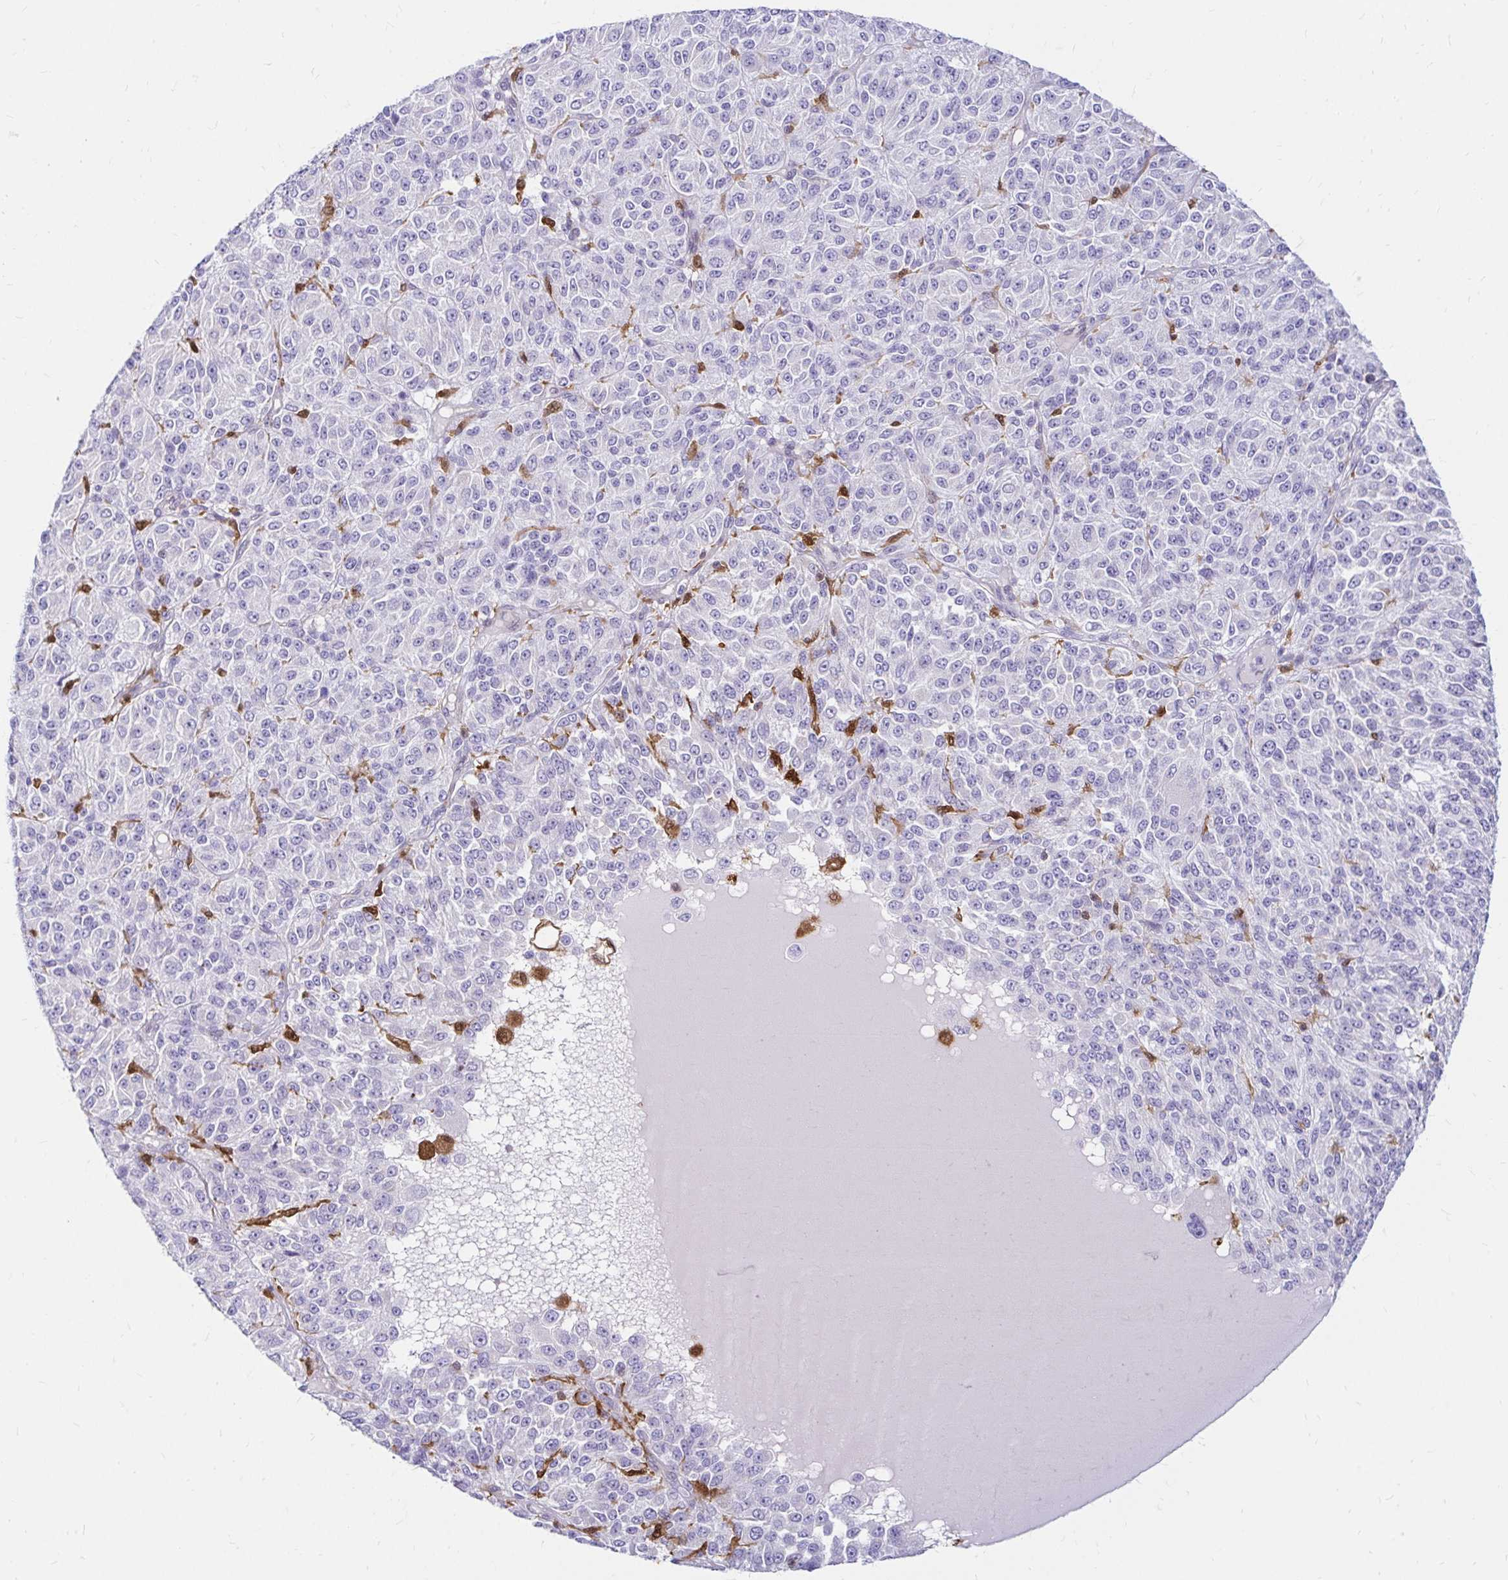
{"staining": {"intensity": "negative", "quantity": "none", "location": "none"}, "tissue": "melanoma", "cell_type": "Tumor cells", "image_type": "cancer", "snomed": [{"axis": "morphology", "description": "Malignant melanoma, Metastatic site"}, {"axis": "topography", "description": "Brain"}], "caption": "This is an immunohistochemistry (IHC) micrograph of human malignant melanoma (metastatic site). There is no positivity in tumor cells.", "gene": "PYCARD", "patient": {"sex": "female", "age": 56}}